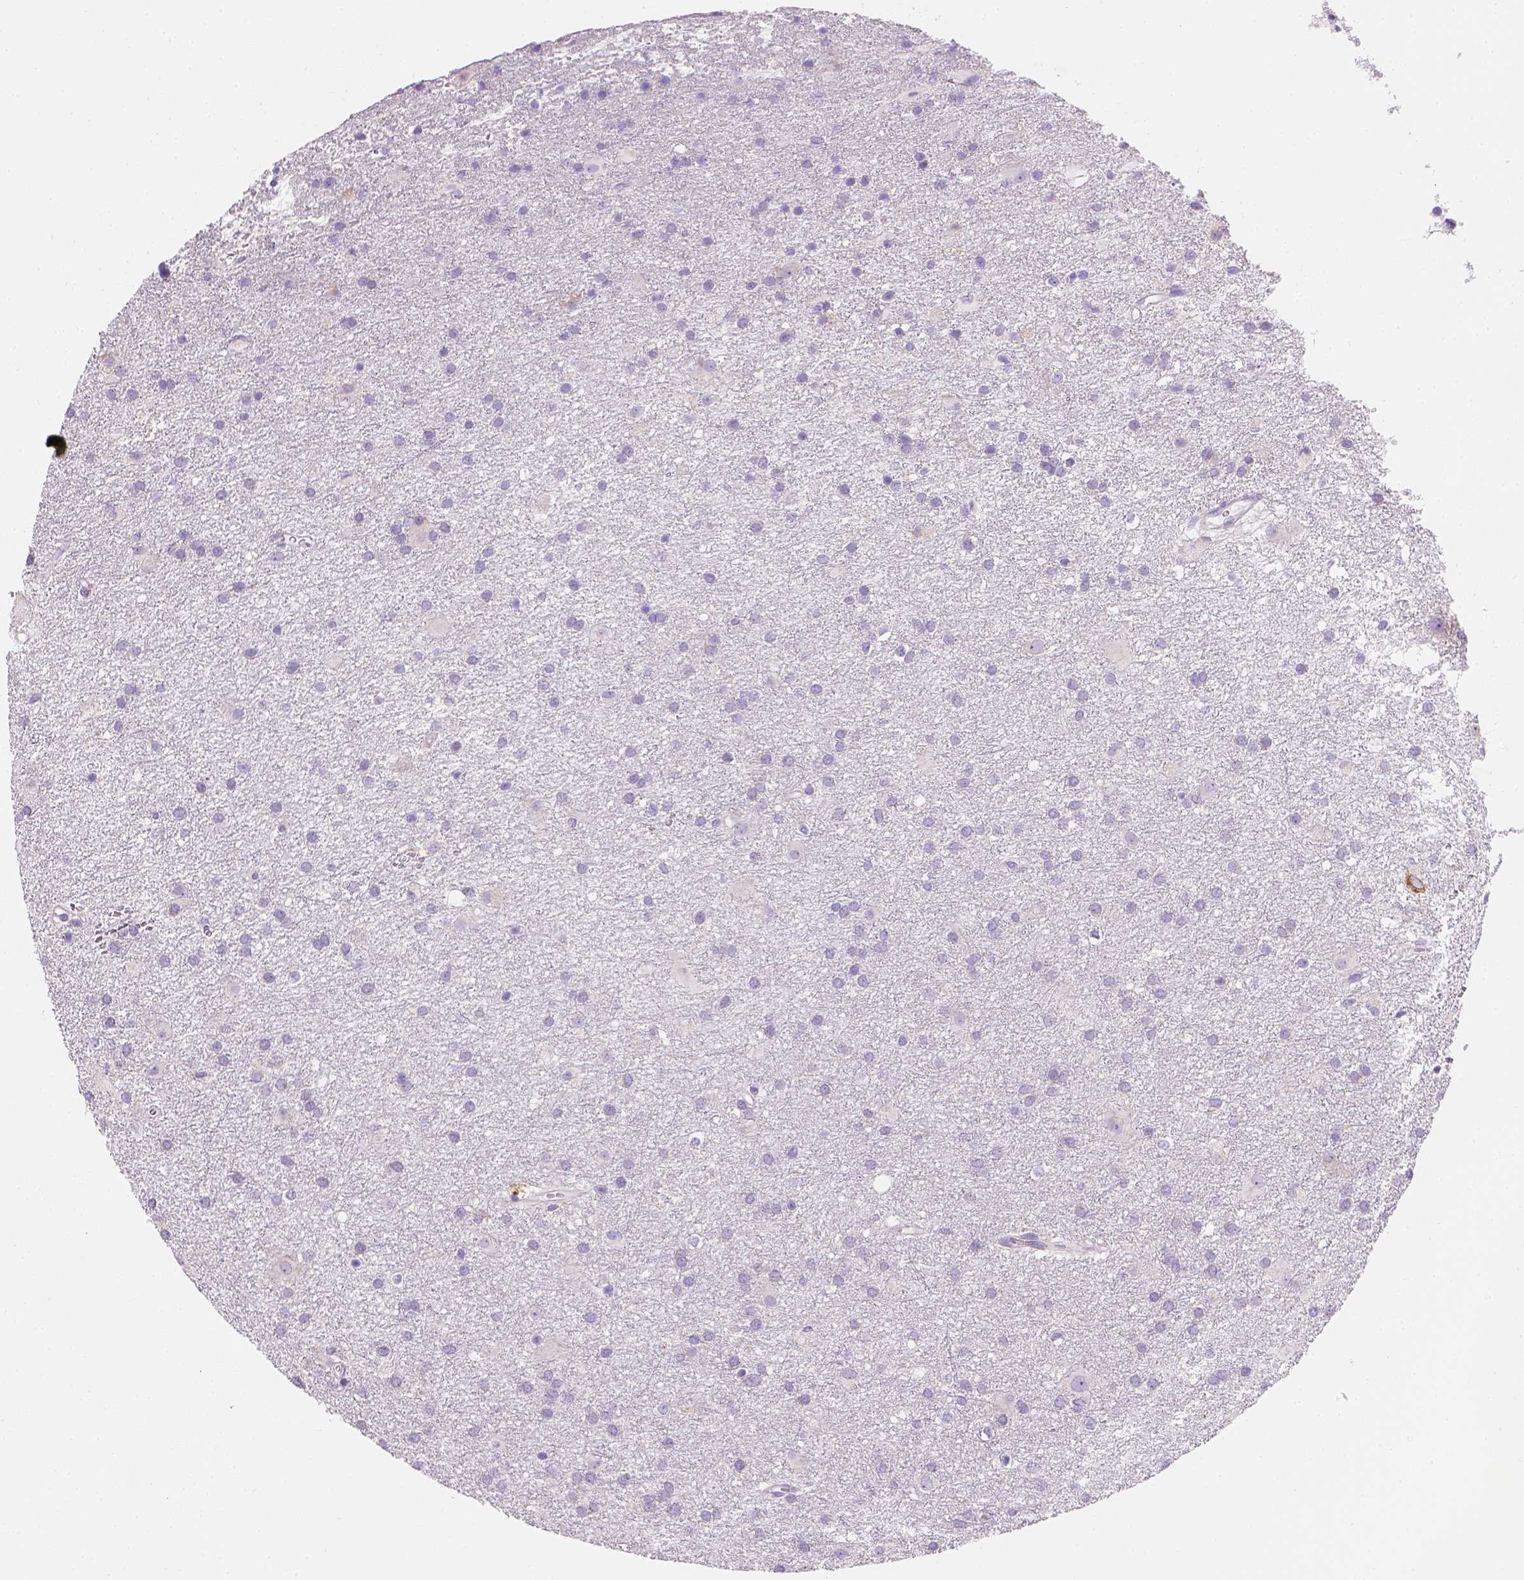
{"staining": {"intensity": "negative", "quantity": "none", "location": "none"}, "tissue": "glioma", "cell_type": "Tumor cells", "image_type": "cancer", "snomed": [{"axis": "morphology", "description": "Glioma, malignant, Low grade"}, {"axis": "topography", "description": "Brain"}], "caption": "Malignant low-grade glioma was stained to show a protein in brown. There is no significant positivity in tumor cells.", "gene": "CES2", "patient": {"sex": "male", "age": 58}}